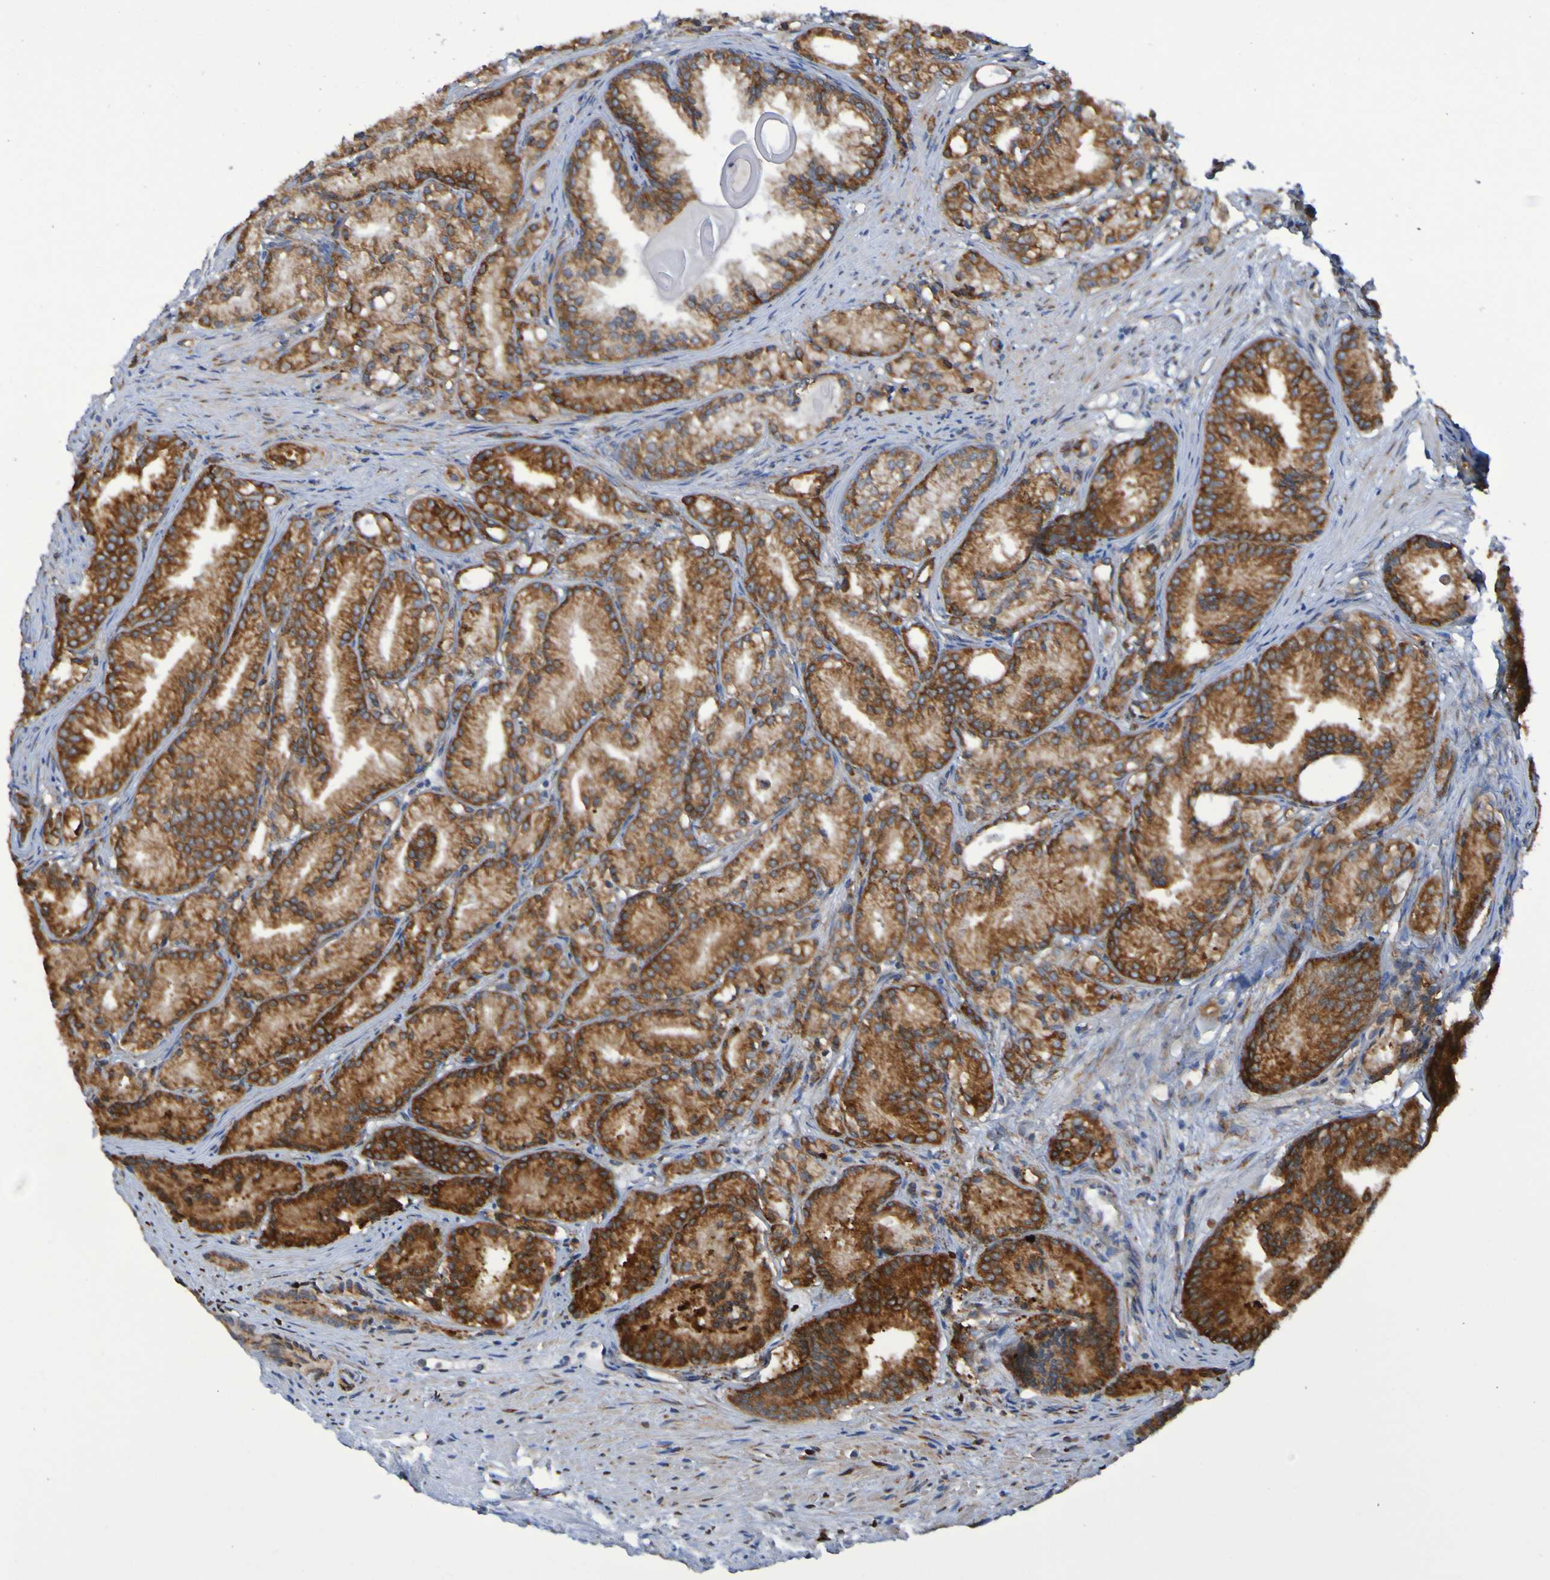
{"staining": {"intensity": "strong", "quantity": ">75%", "location": "cytoplasmic/membranous"}, "tissue": "prostate cancer", "cell_type": "Tumor cells", "image_type": "cancer", "snomed": [{"axis": "morphology", "description": "Adenocarcinoma, Low grade"}, {"axis": "topography", "description": "Prostate"}], "caption": "Human prostate low-grade adenocarcinoma stained with a brown dye shows strong cytoplasmic/membranous positive staining in approximately >75% of tumor cells.", "gene": "FKBP3", "patient": {"sex": "male", "age": 72}}